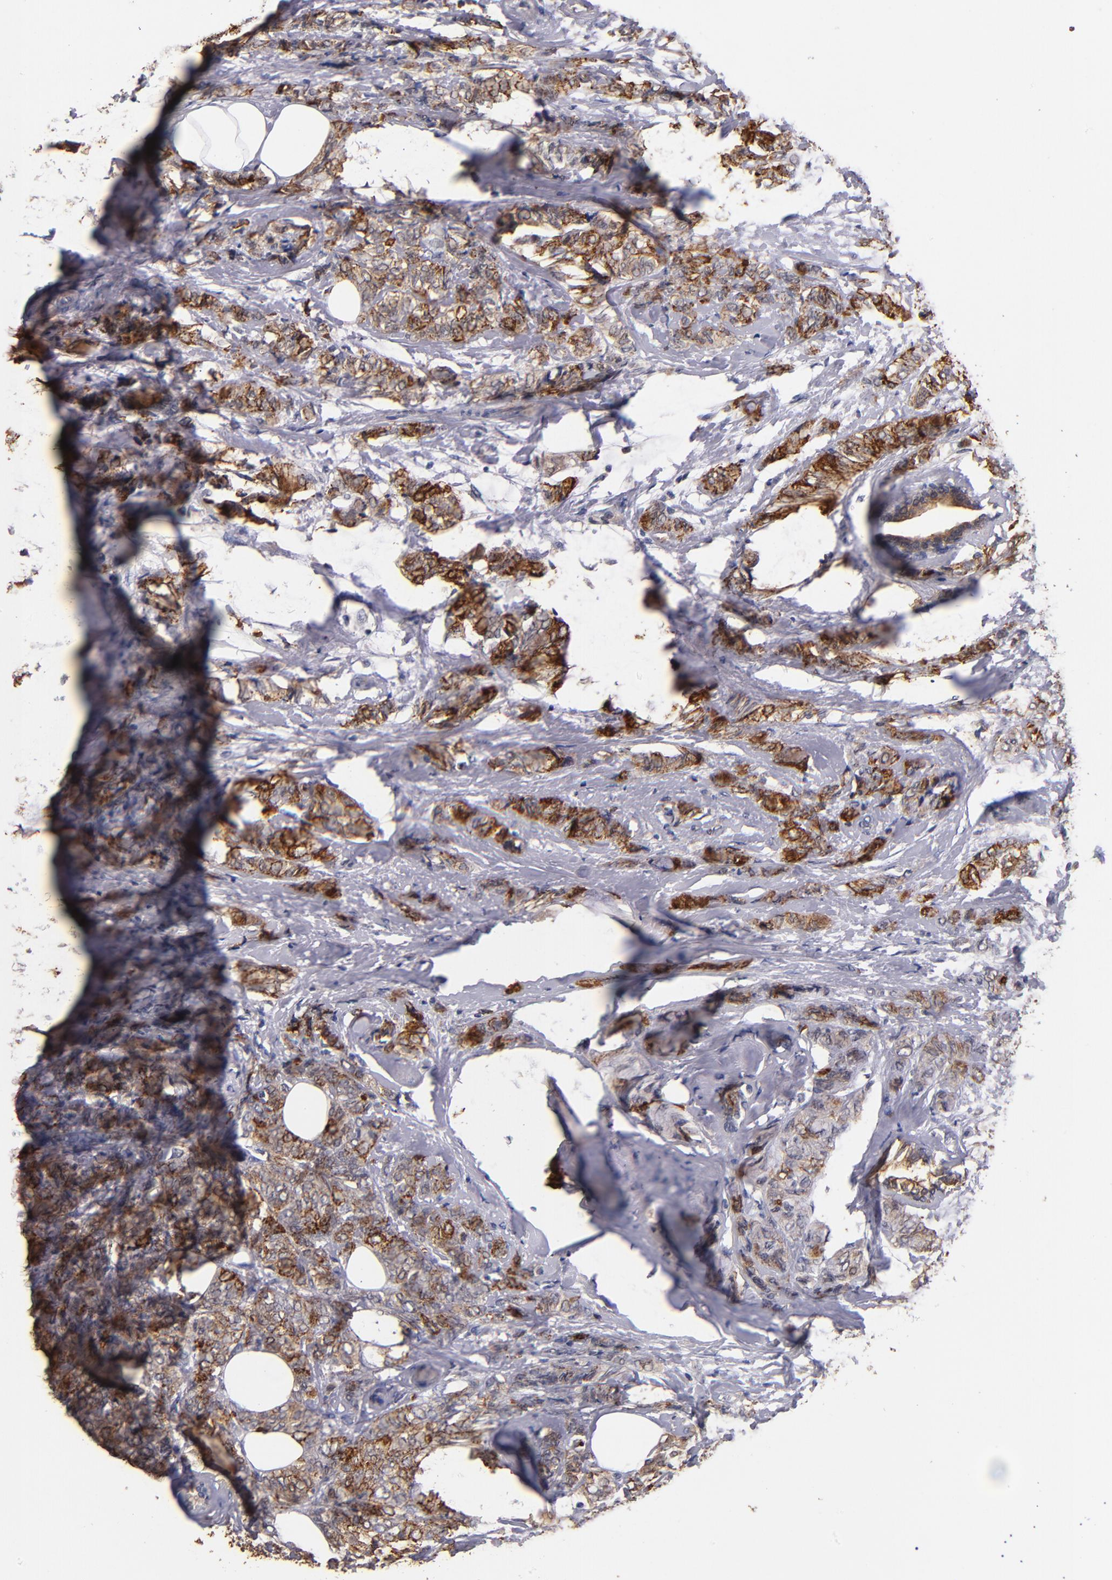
{"staining": {"intensity": "moderate", "quantity": ">75%", "location": "cytoplasmic/membranous"}, "tissue": "breast cancer", "cell_type": "Tumor cells", "image_type": "cancer", "snomed": [{"axis": "morphology", "description": "Lobular carcinoma"}, {"axis": "topography", "description": "Breast"}], "caption": "A photomicrograph showing moderate cytoplasmic/membranous positivity in about >75% of tumor cells in breast cancer (lobular carcinoma), as visualized by brown immunohistochemical staining.", "gene": "TTLL12", "patient": {"sex": "female", "age": 60}}